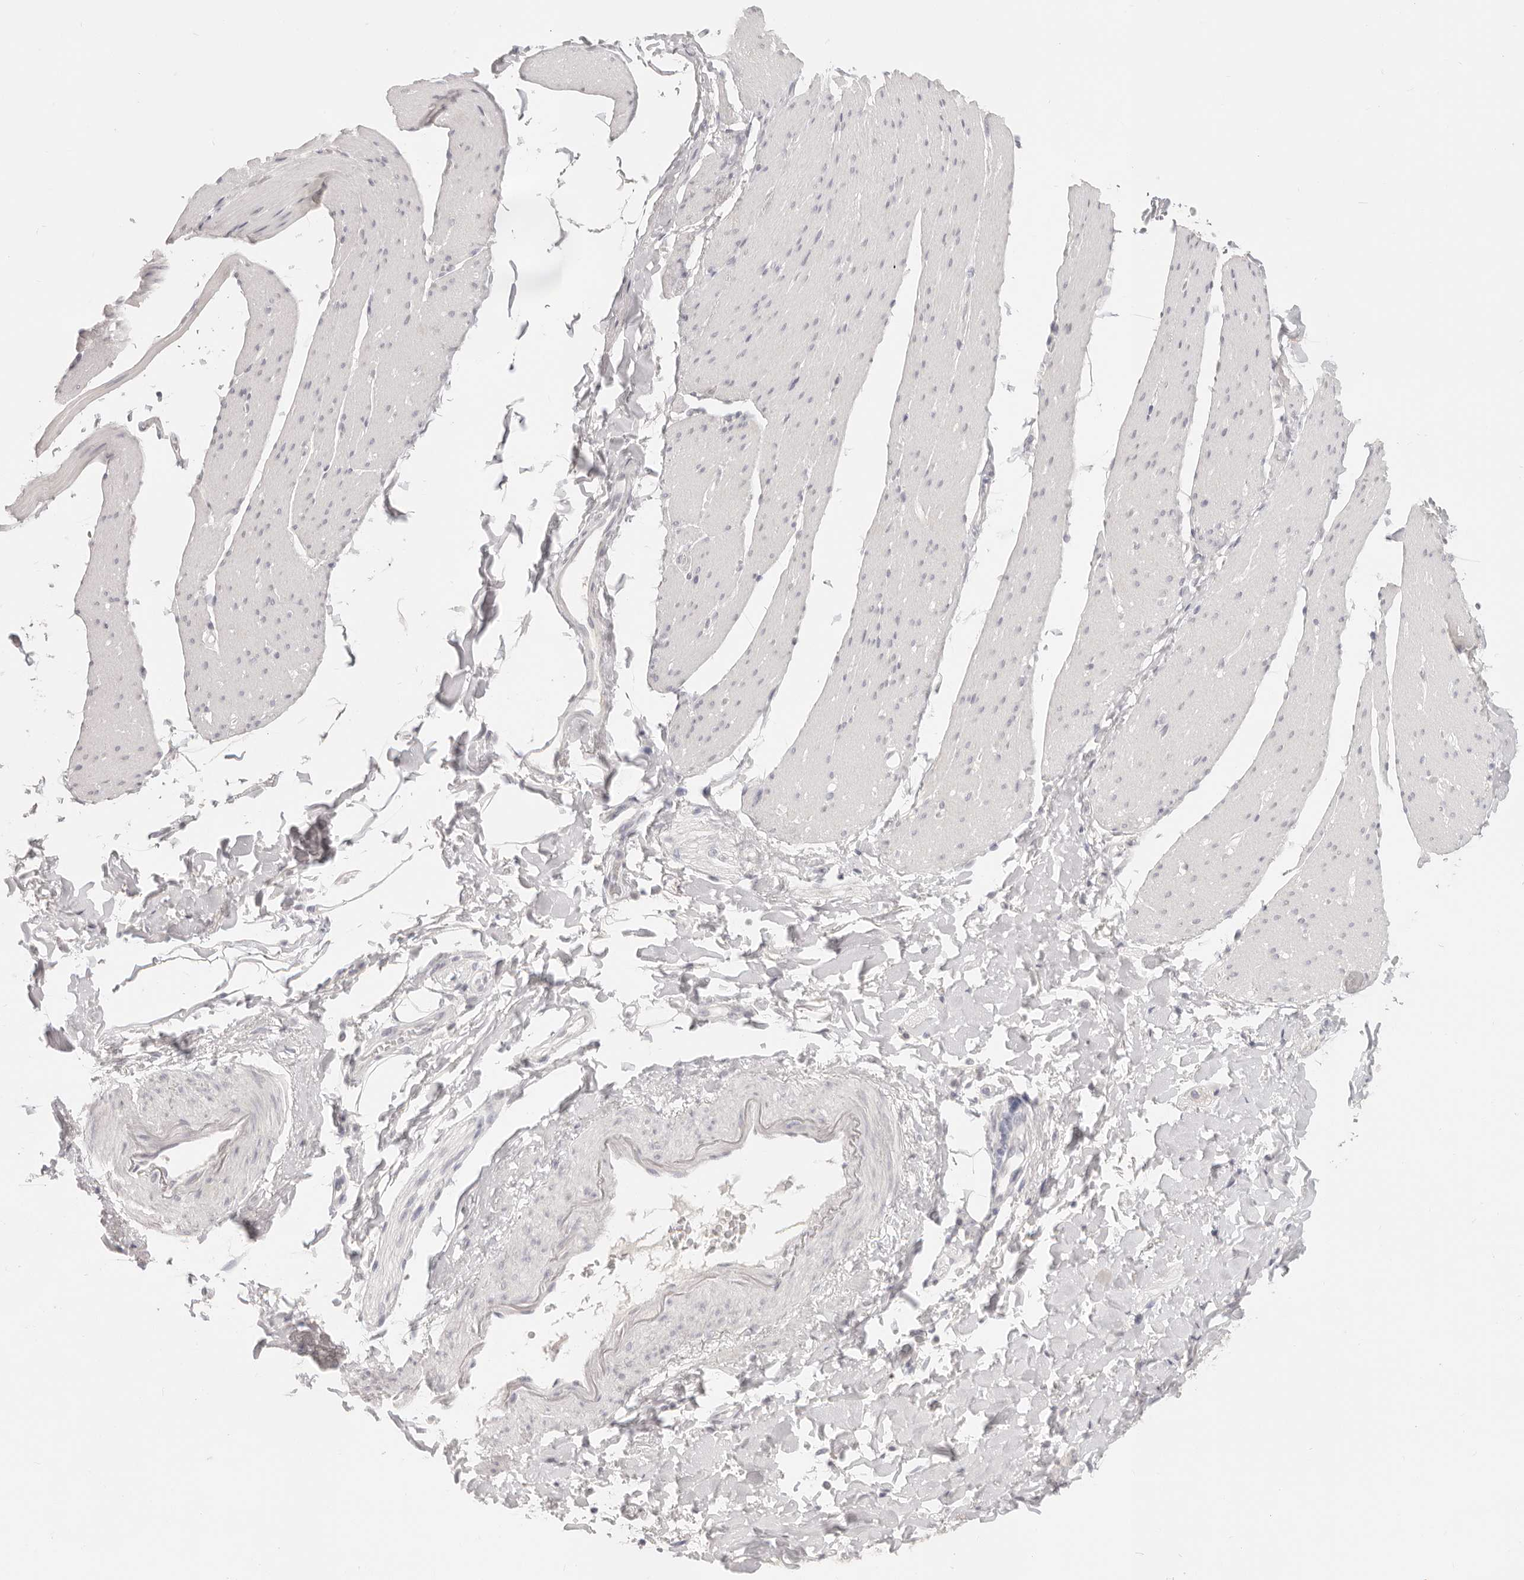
{"staining": {"intensity": "negative", "quantity": "none", "location": "none"}, "tissue": "smooth muscle", "cell_type": "Smooth muscle cells", "image_type": "normal", "snomed": [{"axis": "morphology", "description": "Normal tissue, NOS"}, {"axis": "topography", "description": "Smooth muscle"}, {"axis": "topography", "description": "Small intestine"}], "caption": "Immunohistochemistry histopathology image of normal smooth muscle: smooth muscle stained with DAB (3,3'-diaminobenzidine) shows no significant protein expression in smooth muscle cells.", "gene": "EPCAM", "patient": {"sex": "female", "age": 84}}